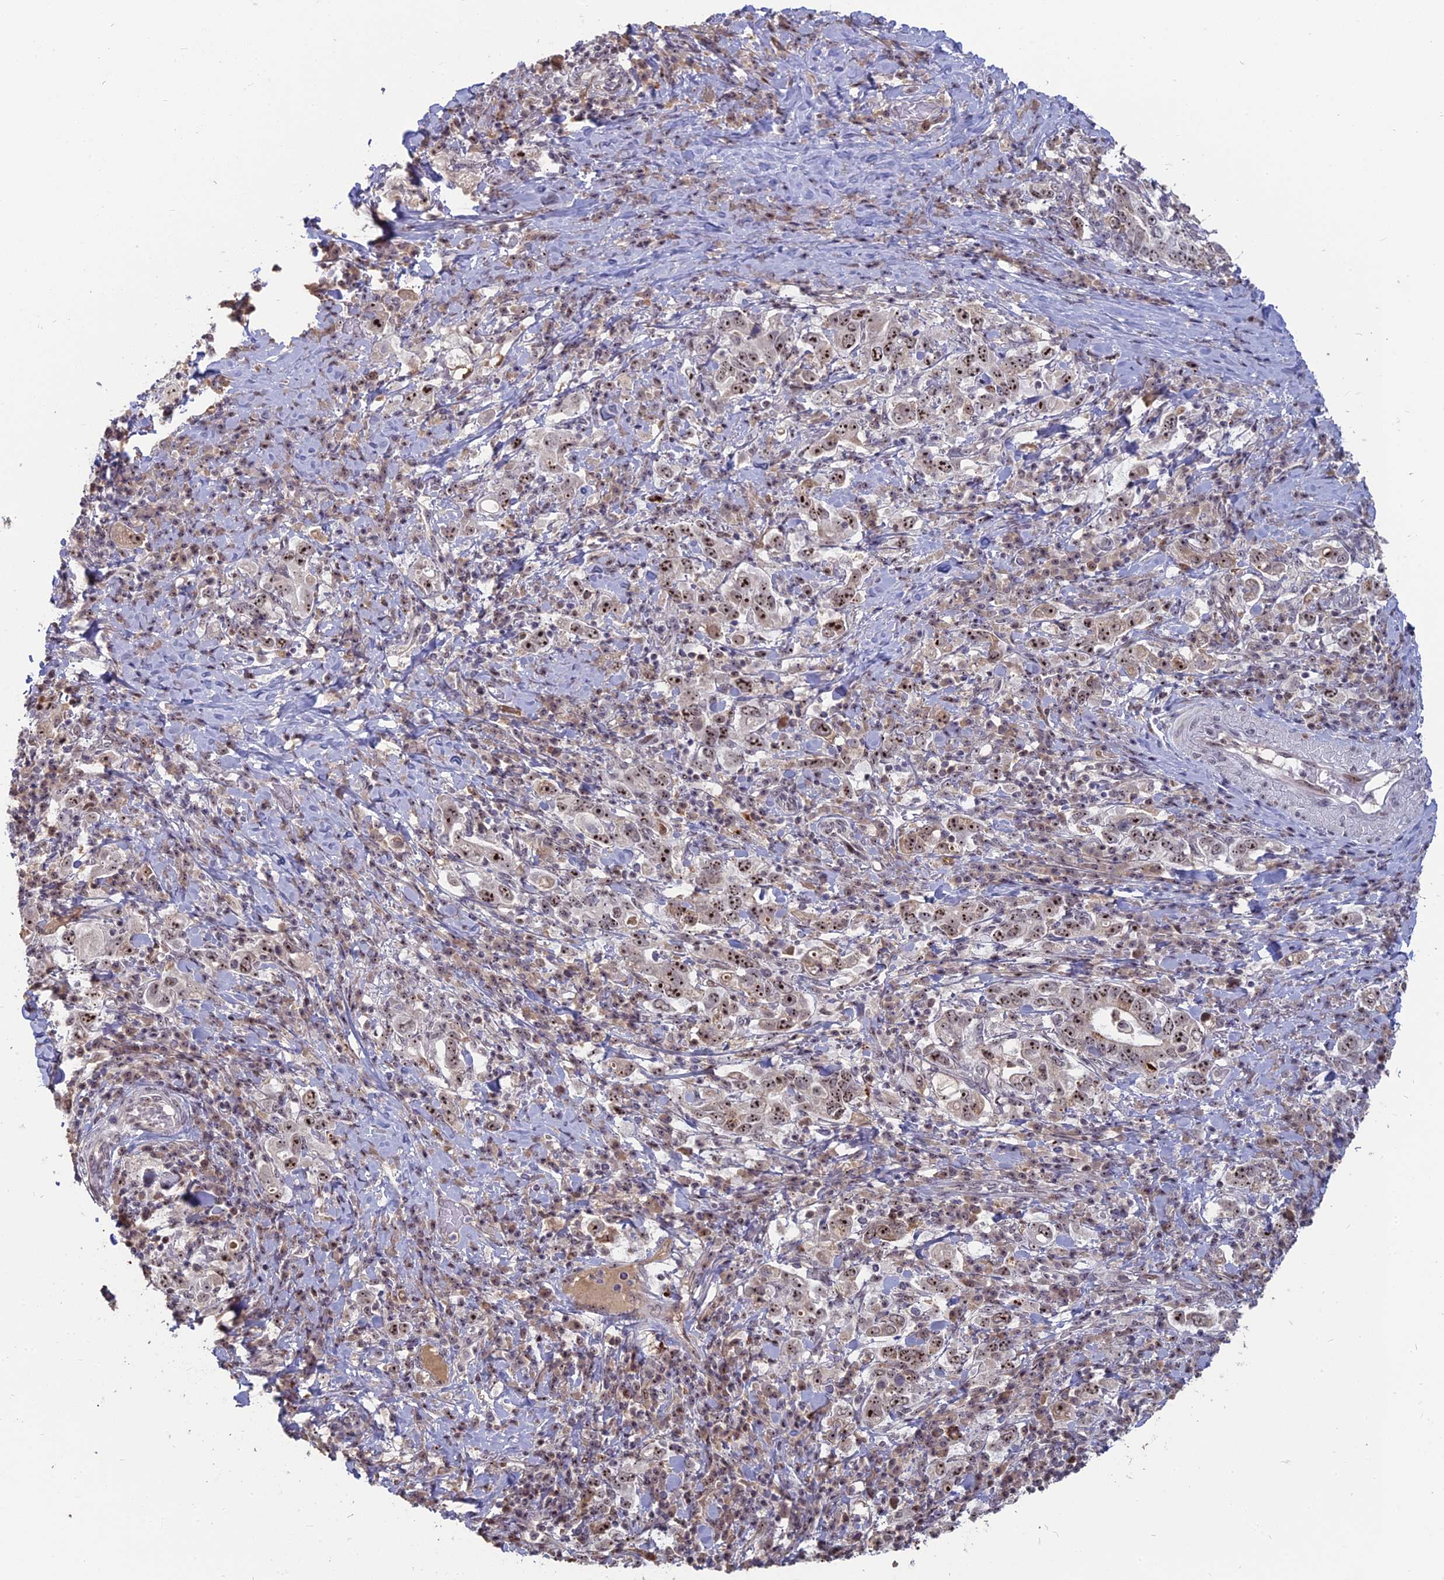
{"staining": {"intensity": "strong", "quantity": ">75%", "location": "nuclear"}, "tissue": "stomach cancer", "cell_type": "Tumor cells", "image_type": "cancer", "snomed": [{"axis": "morphology", "description": "Adenocarcinoma, NOS"}, {"axis": "topography", "description": "Stomach, upper"}, {"axis": "topography", "description": "Stomach"}], "caption": "This image shows stomach cancer (adenocarcinoma) stained with immunohistochemistry (IHC) to label a protein in brown. The nuclear of tumor cells show strong positivity for the protein. Nuclei are counter-stained blue.", "gene": "FAM131A", "patient": {"sex": "male", "age": 62}}